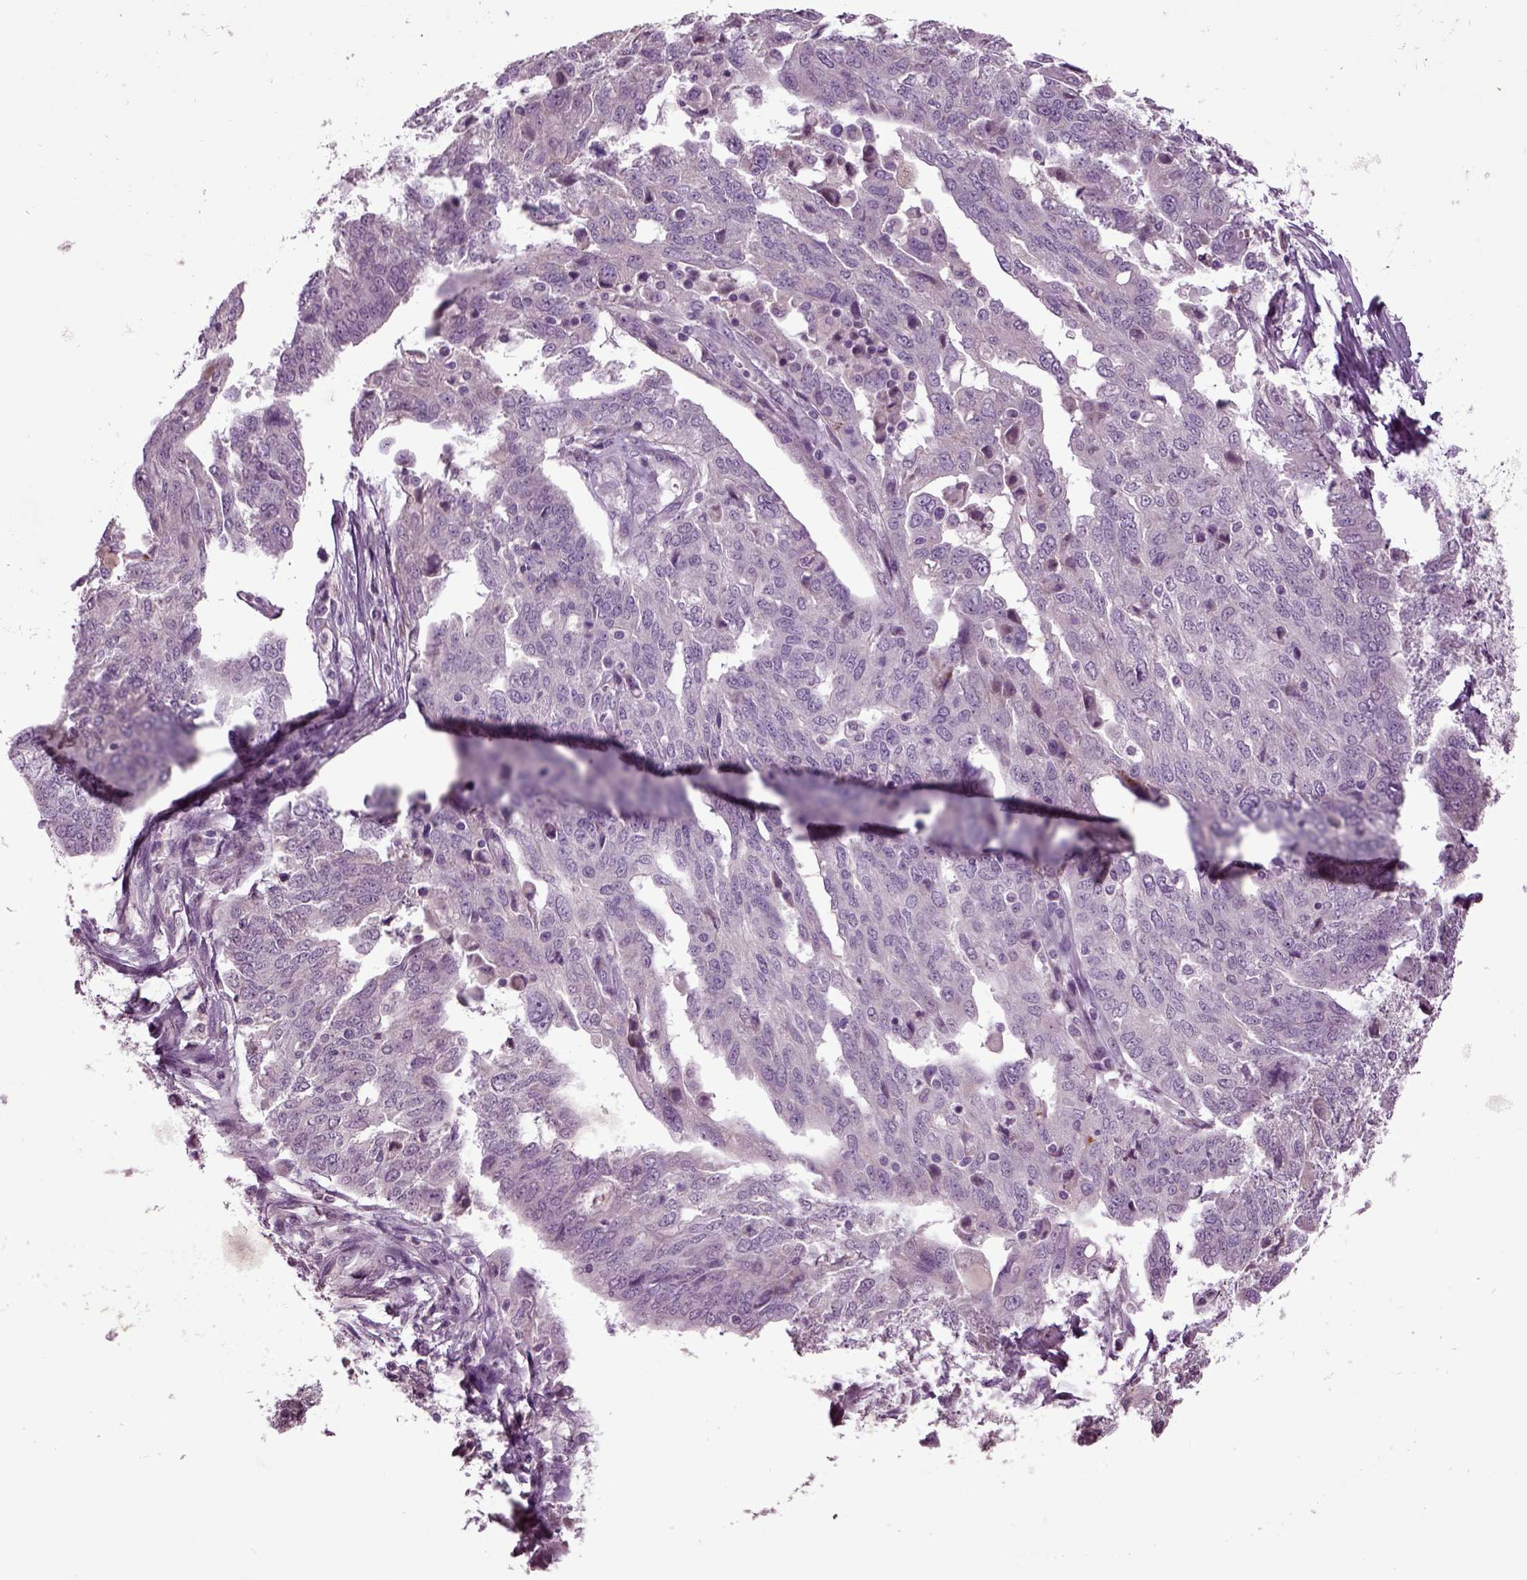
{"staining": {"intensity": "negative", "quantity": "none", "location": "none"}, "tissue": "ovarian cancer", "cell_type": "Tumor cells", "image_type": "cancer", "snomed": [{"axis": "morphology", "description": "Cystadenocarcinoma, serous, NOS"}, {"axis": "topography", "description": "Ovary"}], "caption": "An immunohistochemistry (IHC) micrograph of ovarian cancer (serous cystadenocarcinoma) is shown. There is no staining in tumor cells of ovarian cancer (serous cystadenocarcinoma).", "gene": "SLC17A6", "patient": {"sex": "female", "age": 67}}